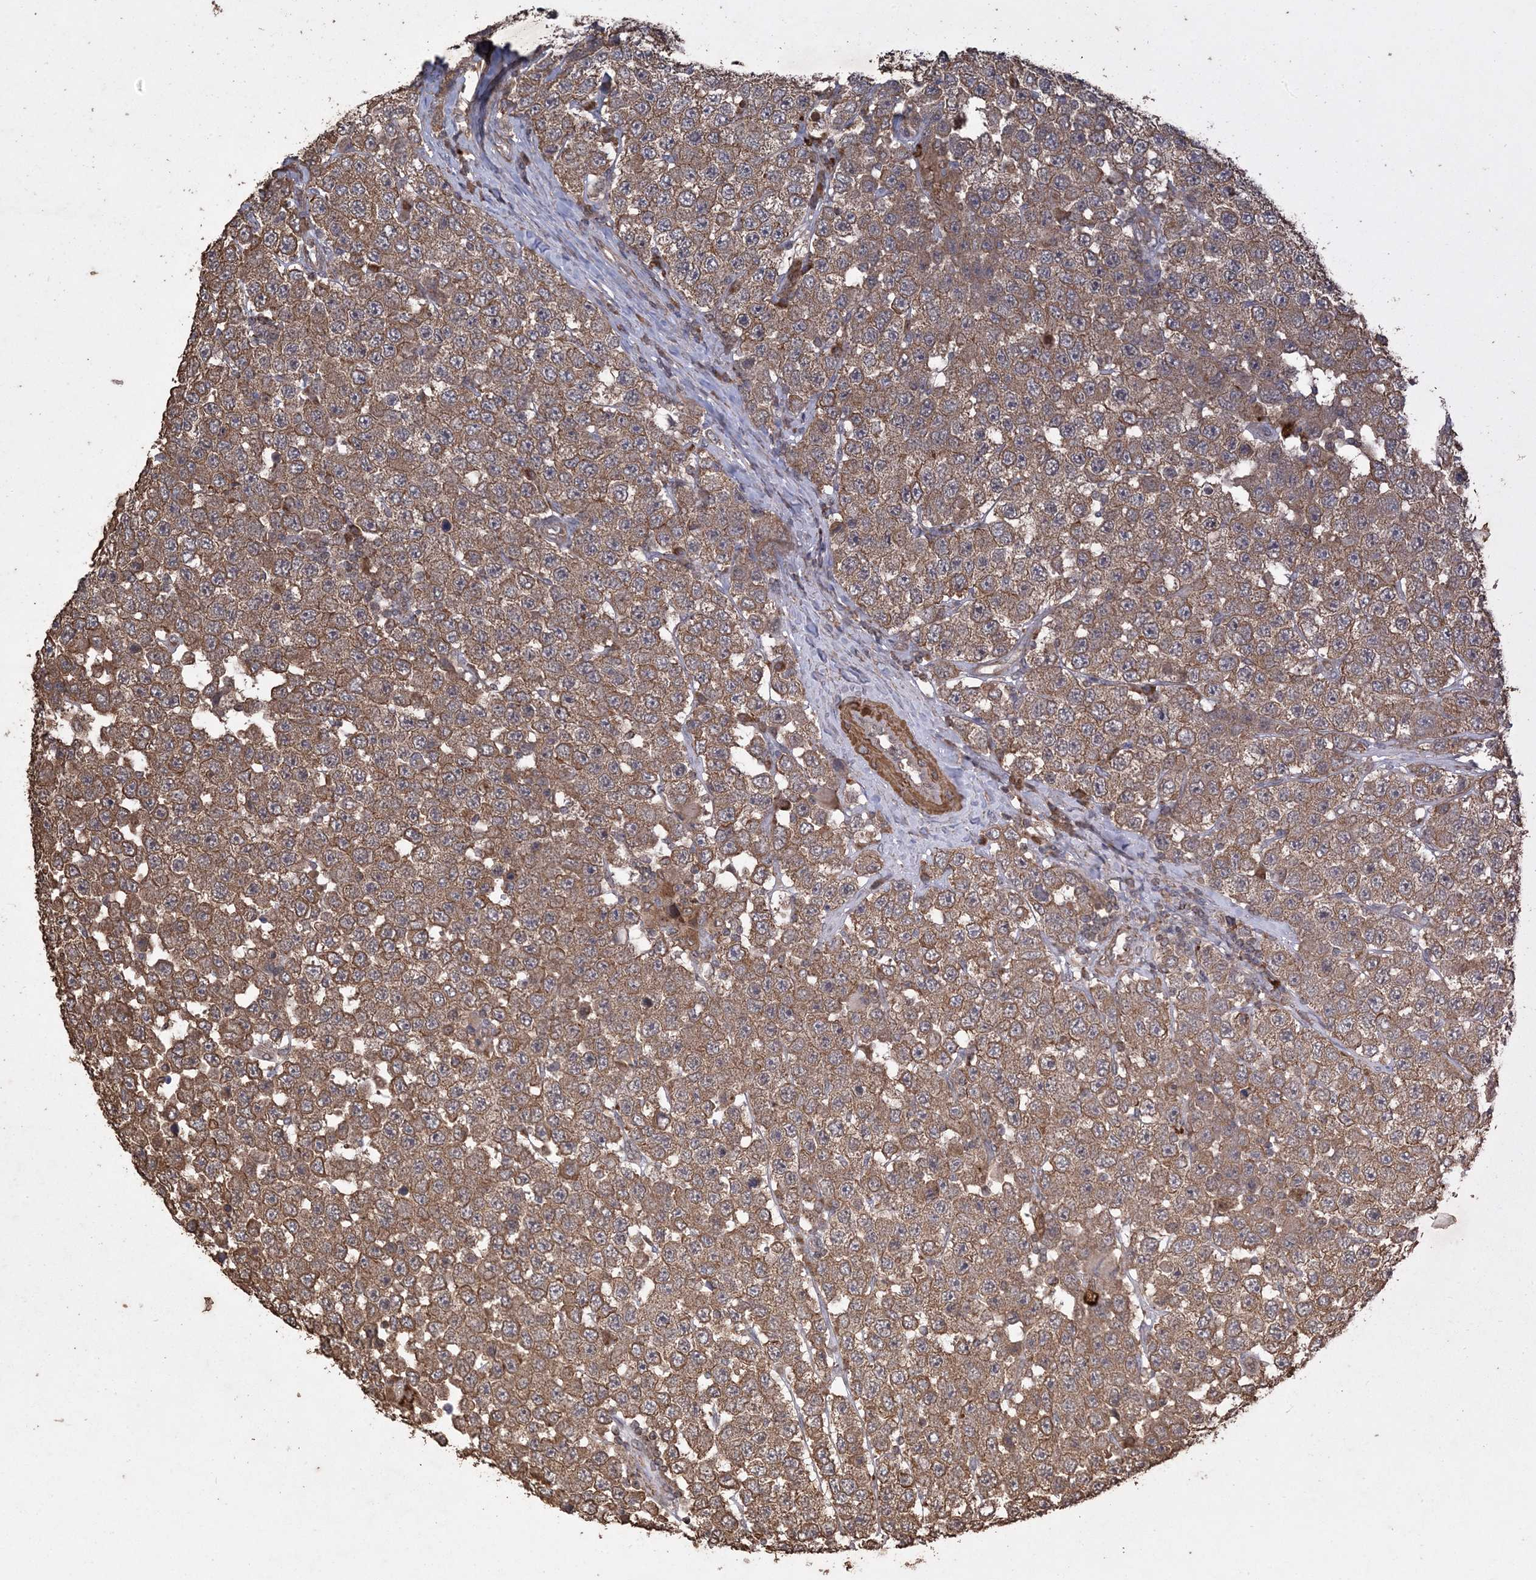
{"staining": {"intensity": "moderate", "quantity": ">75%", "location": "cytoplasmic/membranous"}, "tissue": "testis cancer", "cell_type": "Tumor cells", "image_type": "cancer", "snomed": [{"axis": "morphology", "description": "Seminoma, NOS"}, {"axis": "topography", "description": "Testis"}], "caption": "Approximately >75% of tumor cells in human seminoma (testis) exhibit moderate cytoplasmic/membranous protein expression as visualized by brown immunohistochemical staining.", "gene": "HPS4", "patient": {"sex": "male", "age": 28}}